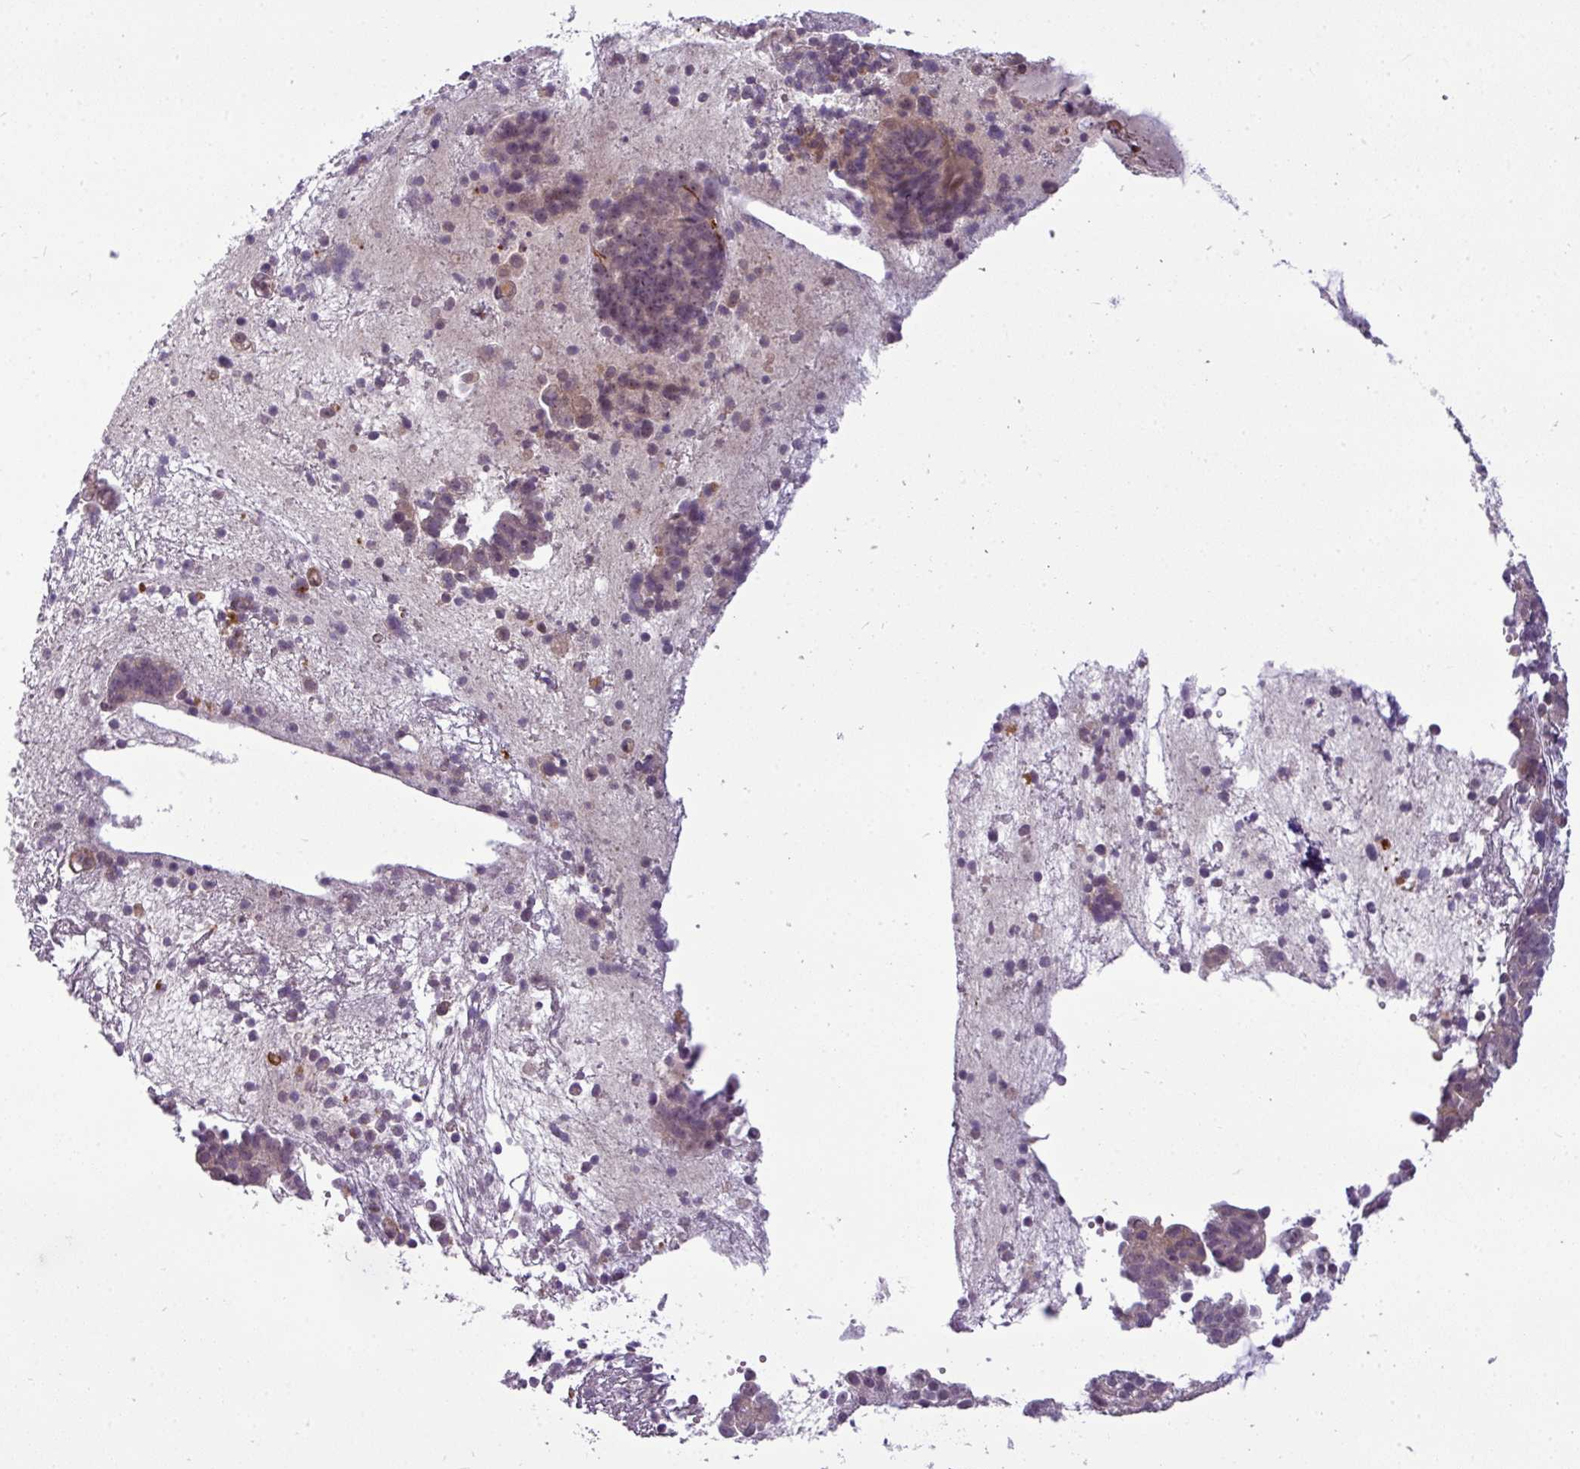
{"staining": {"intensity": "weak", "quantity": "<25%", "location": "cytoplasmic/membranous"}, "tissue": "endometrial cancer", "cell_type": "Tumor cells", "image_type": "cancer", "snomed": [{"axis": "morphology", "description": "Adenocarcinoma, NOS"}, {"axis": "topography", "description": "Endometrium"}], "caption": "DAB (3,3'-diaminobenzidine) immunohistochemical staining of adenocarcinoma (endometrial) reveals no significant staining in tumor cells.", "gene": "ZNF35", "patient": {"sex": "female", "age": 76}}